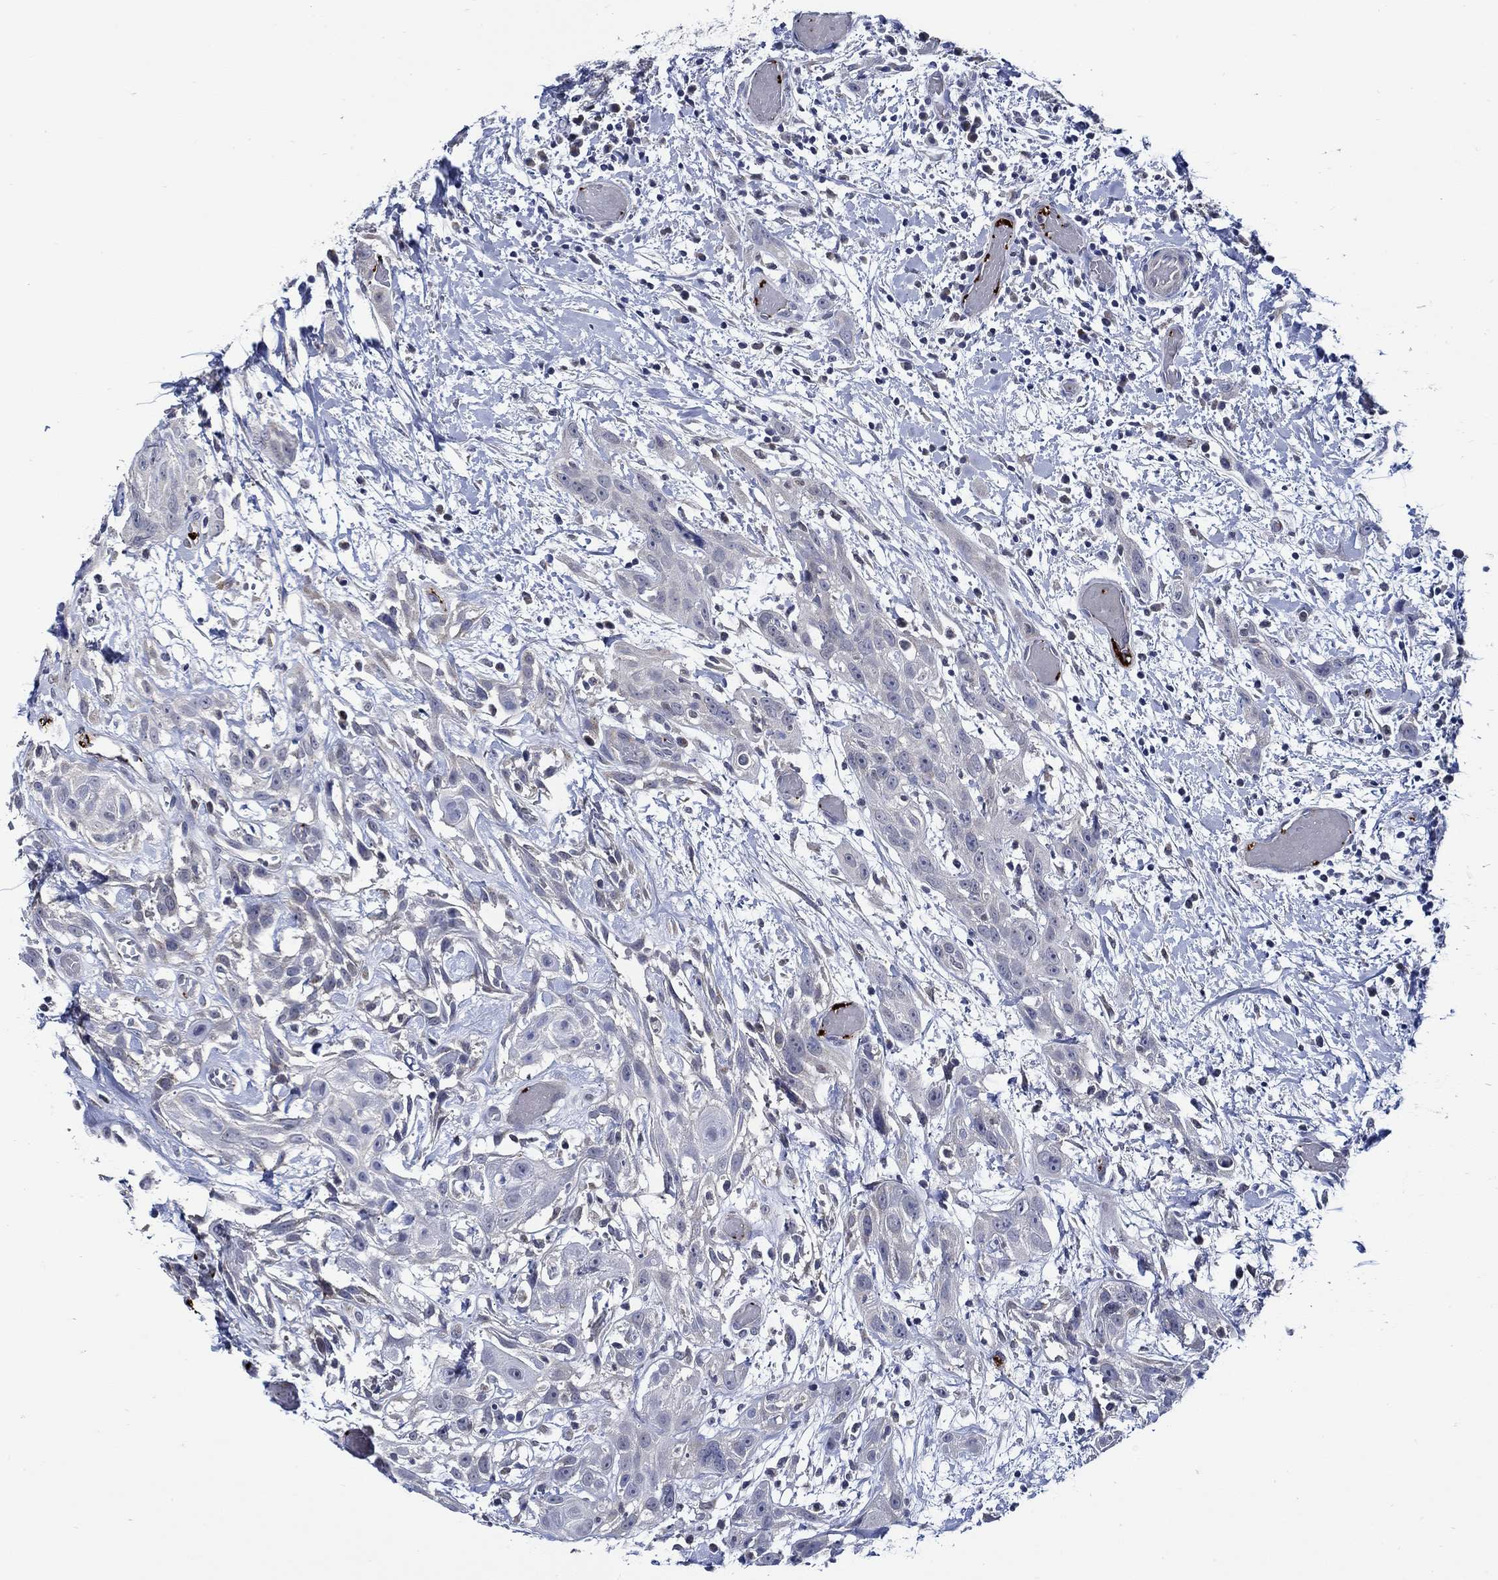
{"staining": {"intensity": "negative", "quantity": "none", "location": "none"}, "tissue": "head and neck cancer", "cell_type": "Tumor cells", "image_type": "cancer", "snomed": [{"axis": "morphology", "description": "Normal tissue, NOS"}, {"axis": "morphology", "description": "Squamous cell carcinoma, NOS"}, {"axis": "topography", "description": "Oral tissue"}, {"axis": "topography", "description": "Salivary gland"}, {"axis": "topography", "description": "Head-Neck"}], "caption": "High magnification brightfield microscopy of squamous cell carcinoma (head and neck) stained with DAB (brown) and counterstained with hematoxylin (blue): tumor cells show no significant expression.", "gene": "ALOX12", "patient": {"sex": "female", "age": 62}}